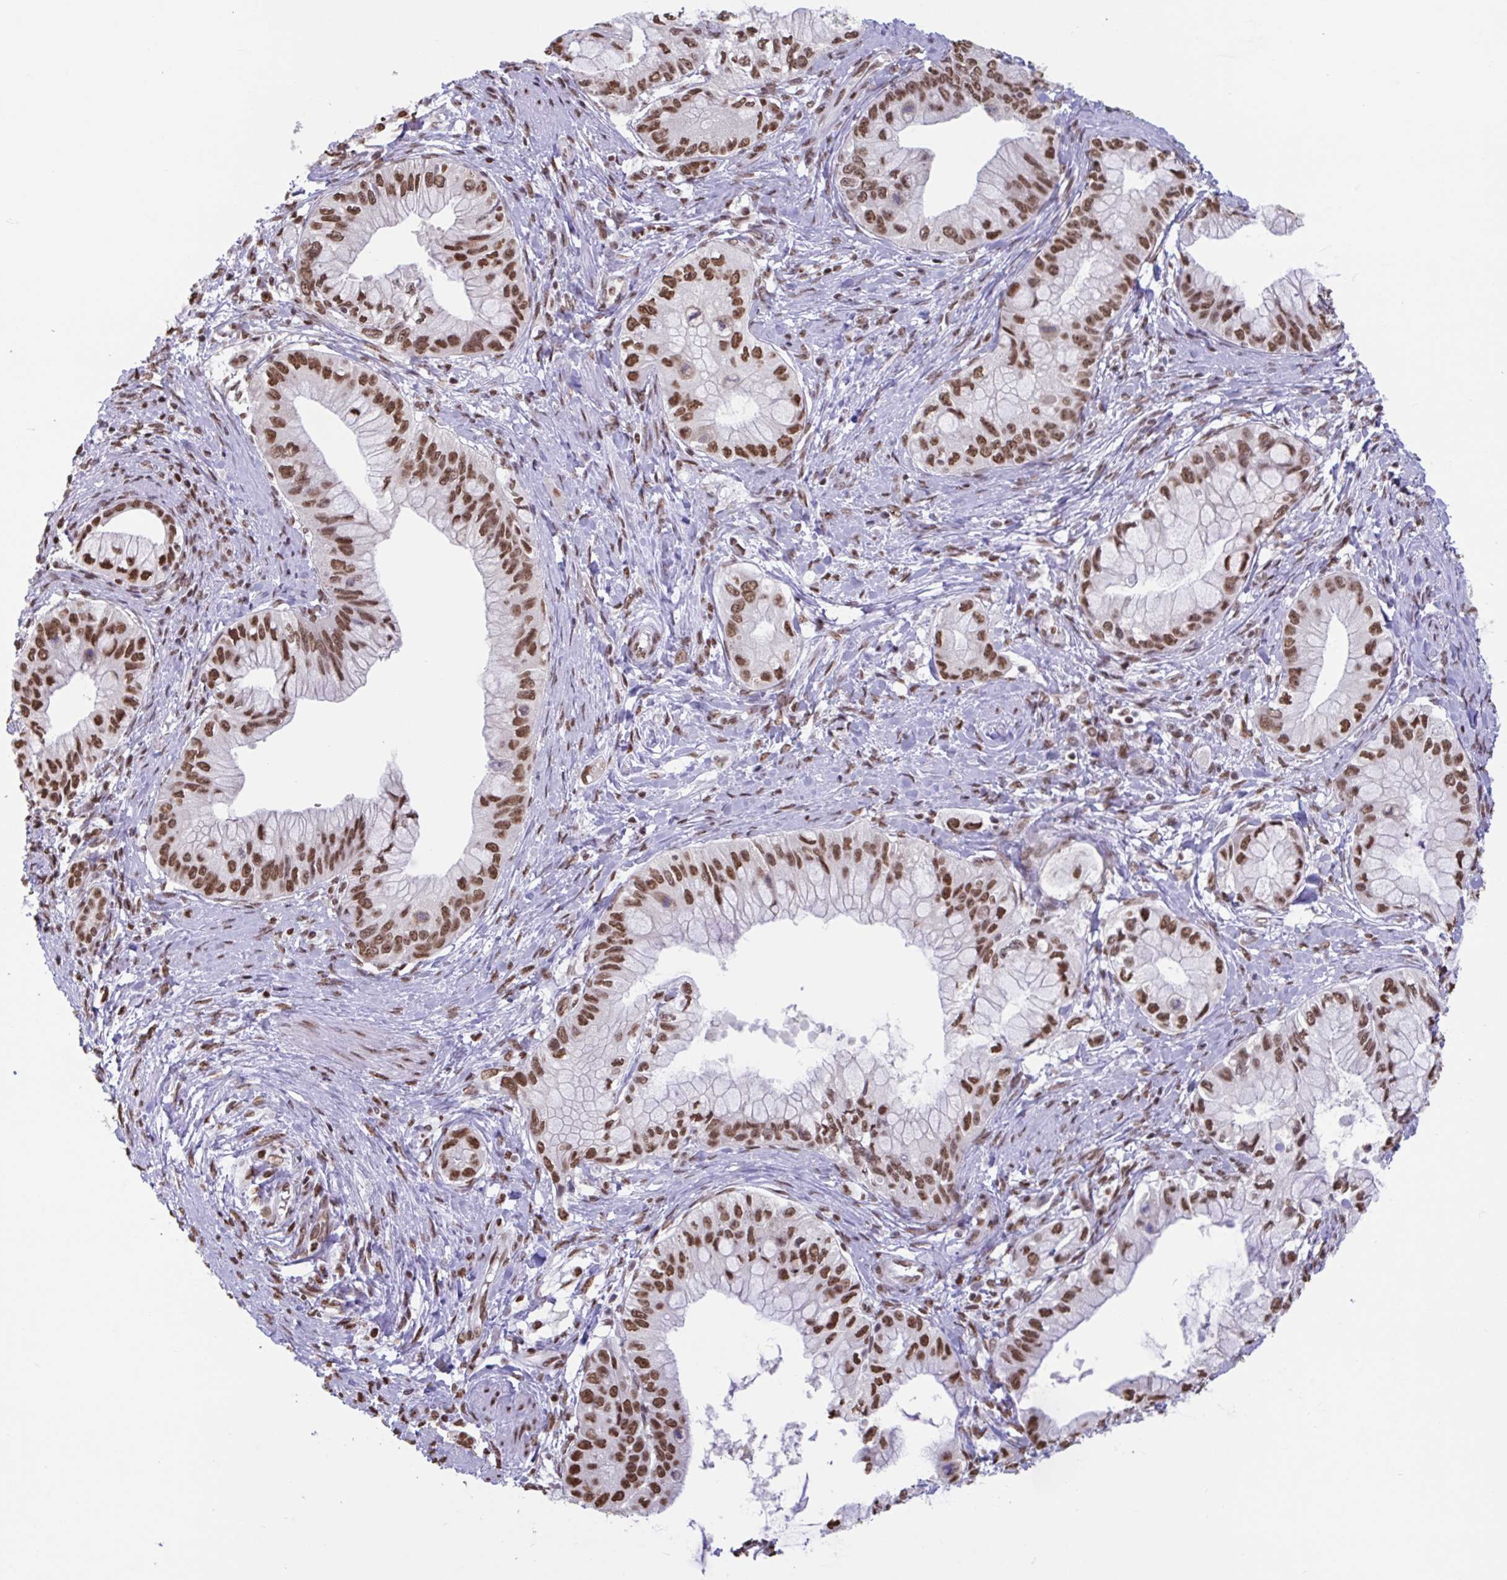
{"staining": {"intensity": "strong", "quantity": ">75%", "location": "nuclear"}, "tissue": "pancreatic cancer", "cell_type": "Tumor cells", "image_type": "cancer", "snomed": [{"axis": "morphology", "description": "Adenocarcinoma, NOS"}, {"axis": "topography", "description": "Pancreas"}], "caption": "Immunohistochemical staining of human pancreatic cancer reveals high levels of strong nuclear protein staining in approximately >75% of tumor cells.", "gene": "HNRNPDL", "patient": {"sex": "male", "age": 48}}